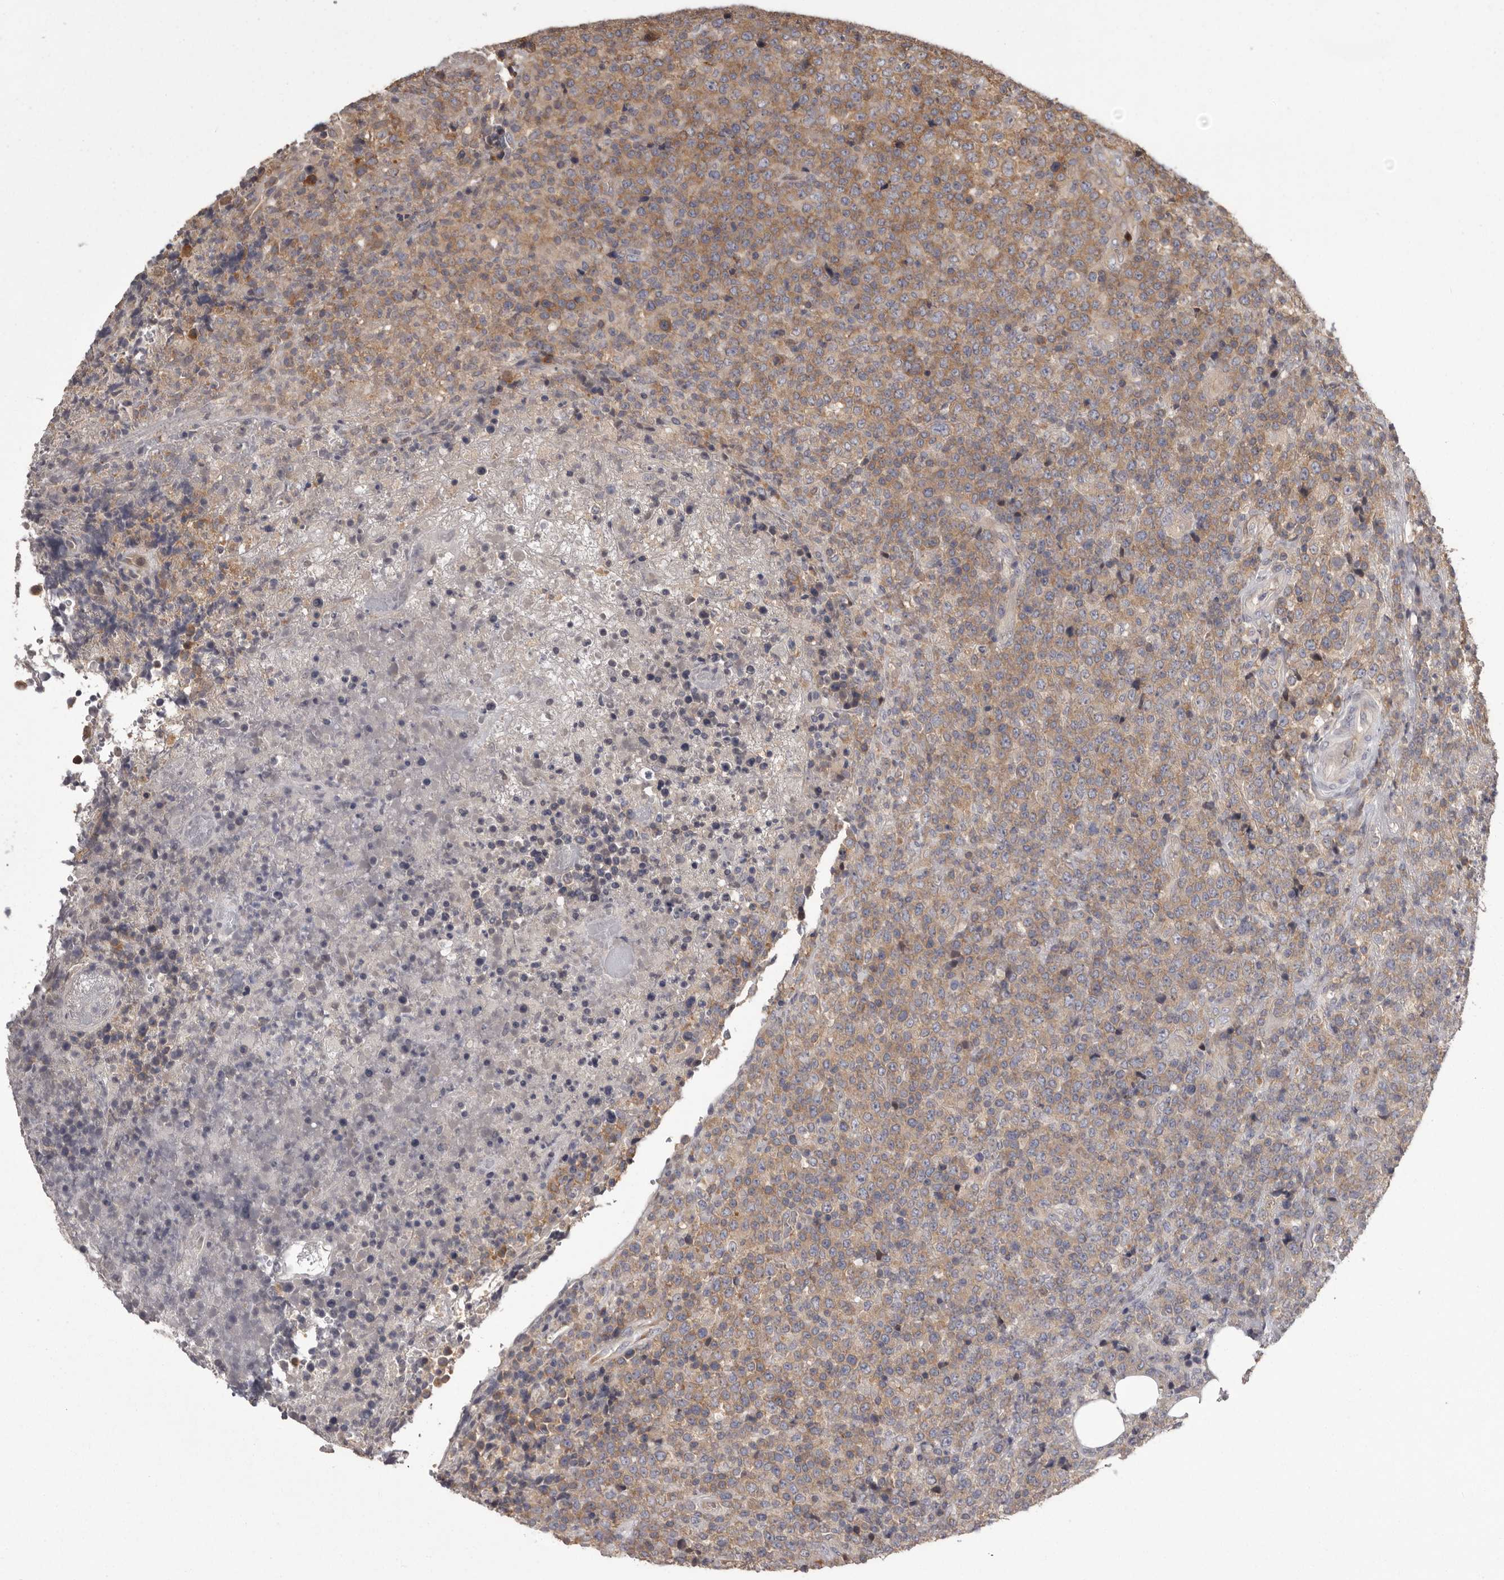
{"staining": {"intensity": "moderate", "quantity": "25%-75%", "location": "cytoplasmic/membranous"}, "tissue": "lymphoma", "cell_type": "Tumor cells", "image_type": "cancer", "snomed": [{"axis": "morphology", "description": "Malignant lymphoma, non-Hodgkin's type, High grade"}, {"axis": "topography", "description": "Lymph node"}], "caption": "Immunohistochemical staining of lymphoma demonstrates moderate cytoplasmic/membranous protein positivity in approximately 25%-75% of tumor cells. (DAB (3,3'-diaminobenzidine) IHC with brightfield microscopy, high magnification).", "gene": "DARS1", "patient": {"sex": "male", "age": 13}}